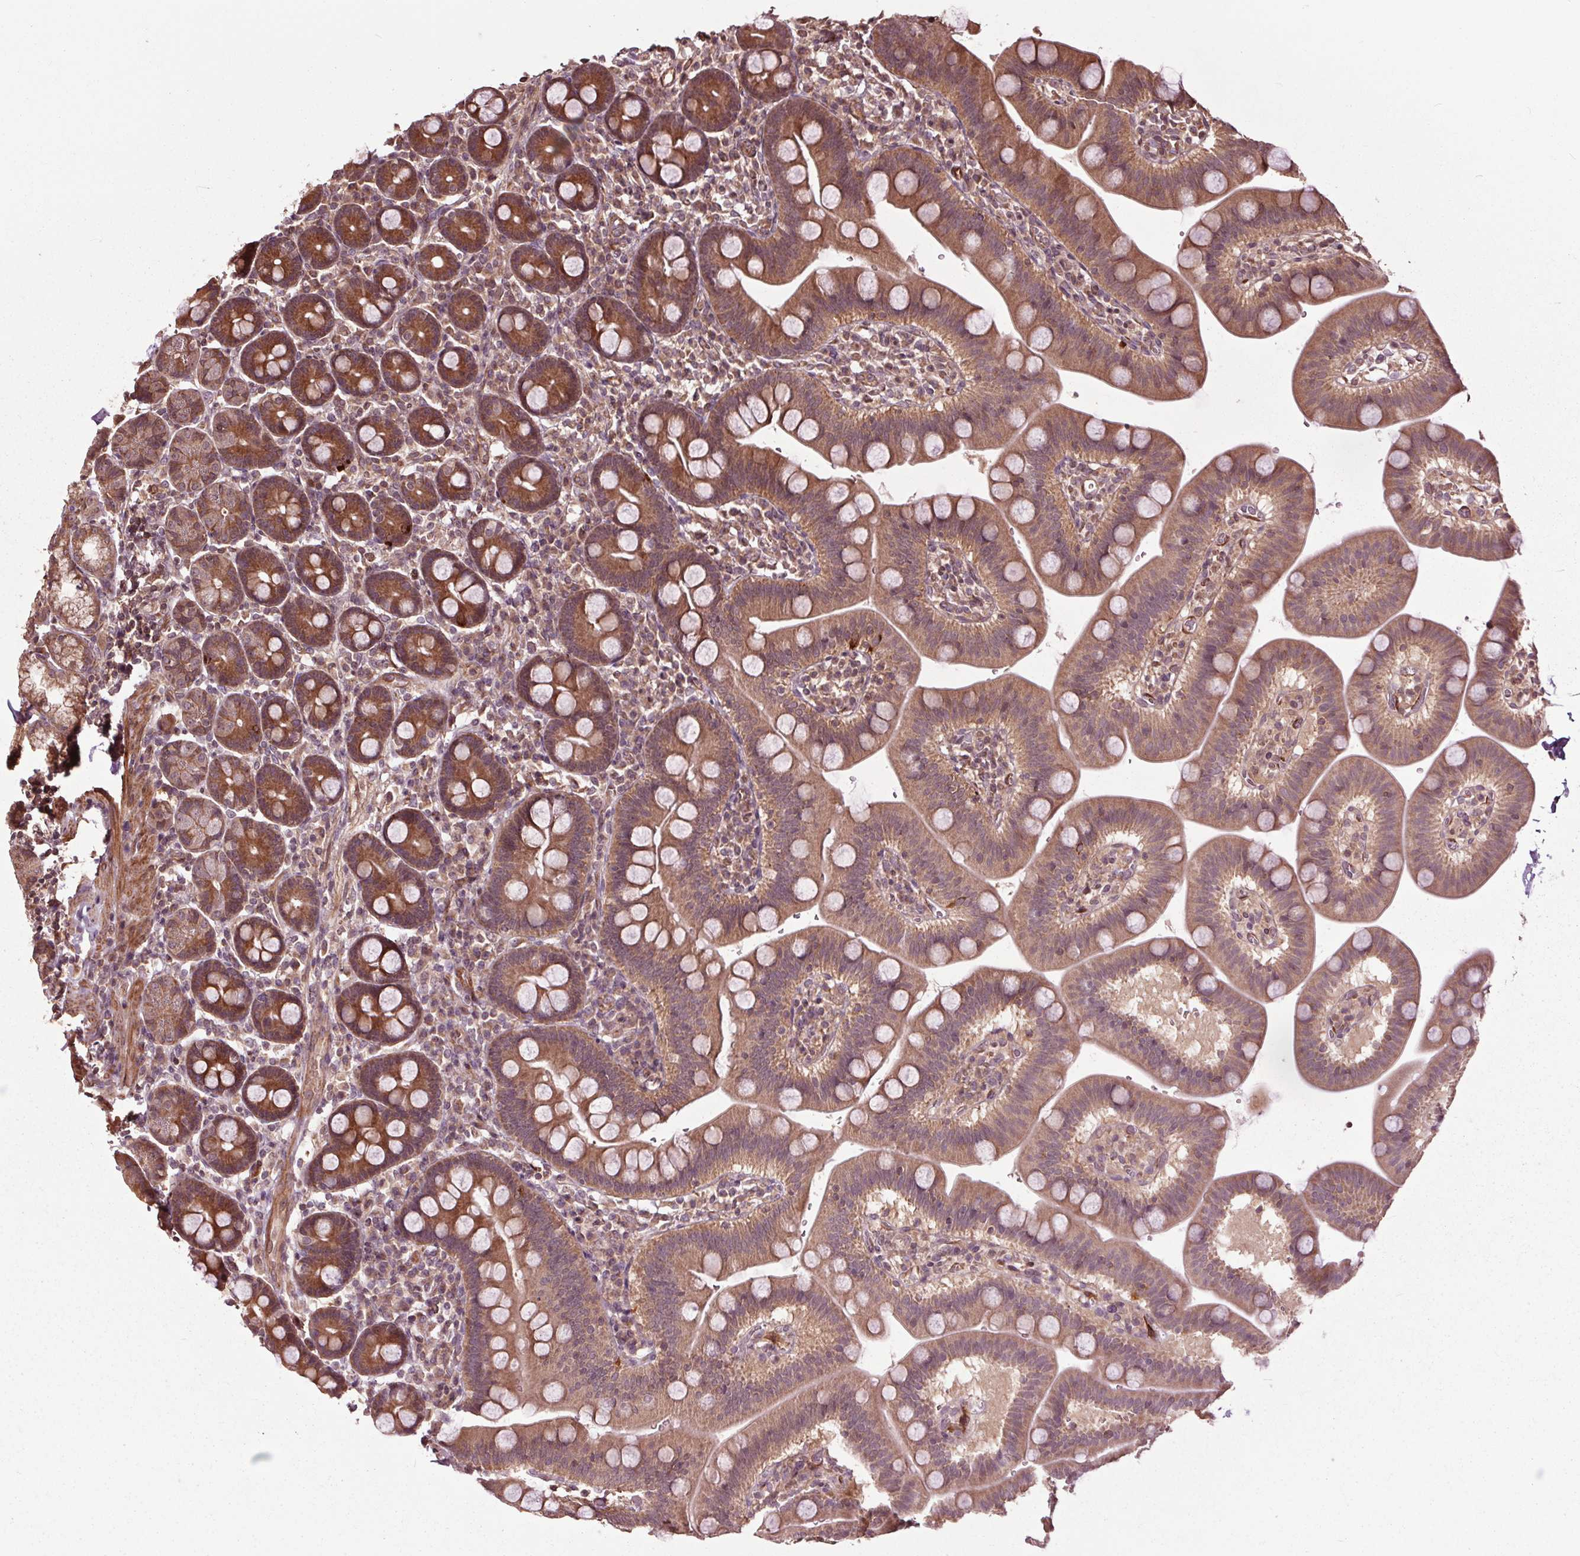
{"staining": {"intensity": "moderate", "quantity": ">75%", "location": "cytoplasmic/membranous"}, "tissue": "duodenum", "cell_type": "Glandular cells", "image_type": "normal", "snomed": [{"axis": "morphology", "description": "Normal tissue, NOS"}, {"axis": "topography", "description": "Pancreas"}, {"axis": "topography", "description": "Duodenum"}], "caption": "High-power microscopy captured an IHC micrograph of normal duodenum, revealing moderate cytoplasmic/membranous expression in approximately >75% of glandular cells.", "gene": "CEP95", "patient": {"sex": "male", "age": 59}}